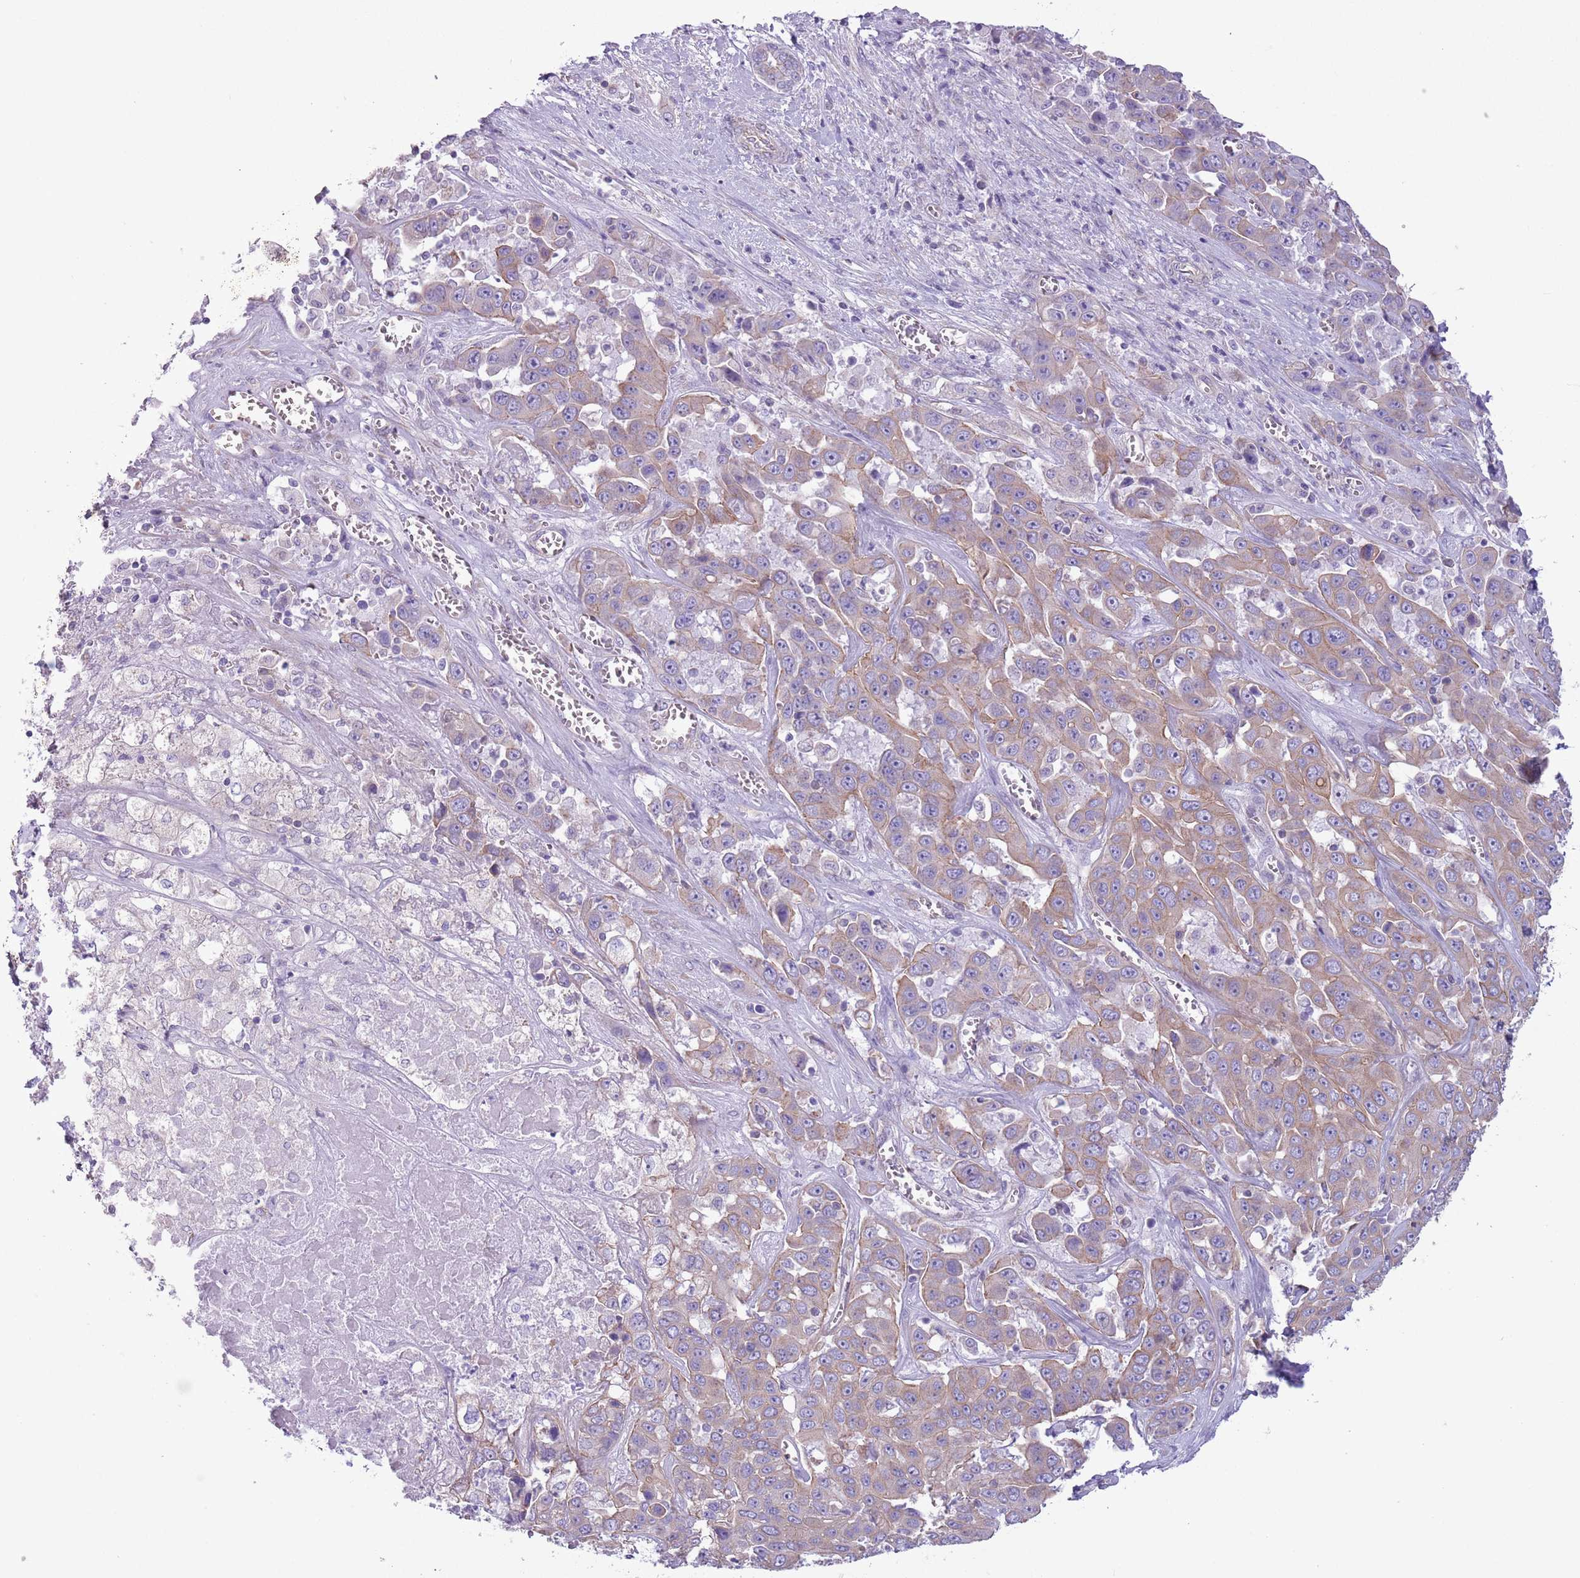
{"staining": {"intensity": "weak", "quantity": "25%-75%", "location": "cytoplasmic/membranous"}, "tissue": "liver cancer", "cell_type": "Tumor cells", "image_type": "cancer", "snomed": [{"axis": "morphology", "description": "Cholangiocarcinoma"}, {"axis": "topography", "description": "Liver"}], "caption": "Liver cholangiocarcinoma stained with a brown dye reveals weak cytoplasmic/membranous positive positivity in approximately 25%-75% of tumor cells.", "gene": "RBP3", "patient": {"sex": "female", "age": 52}}